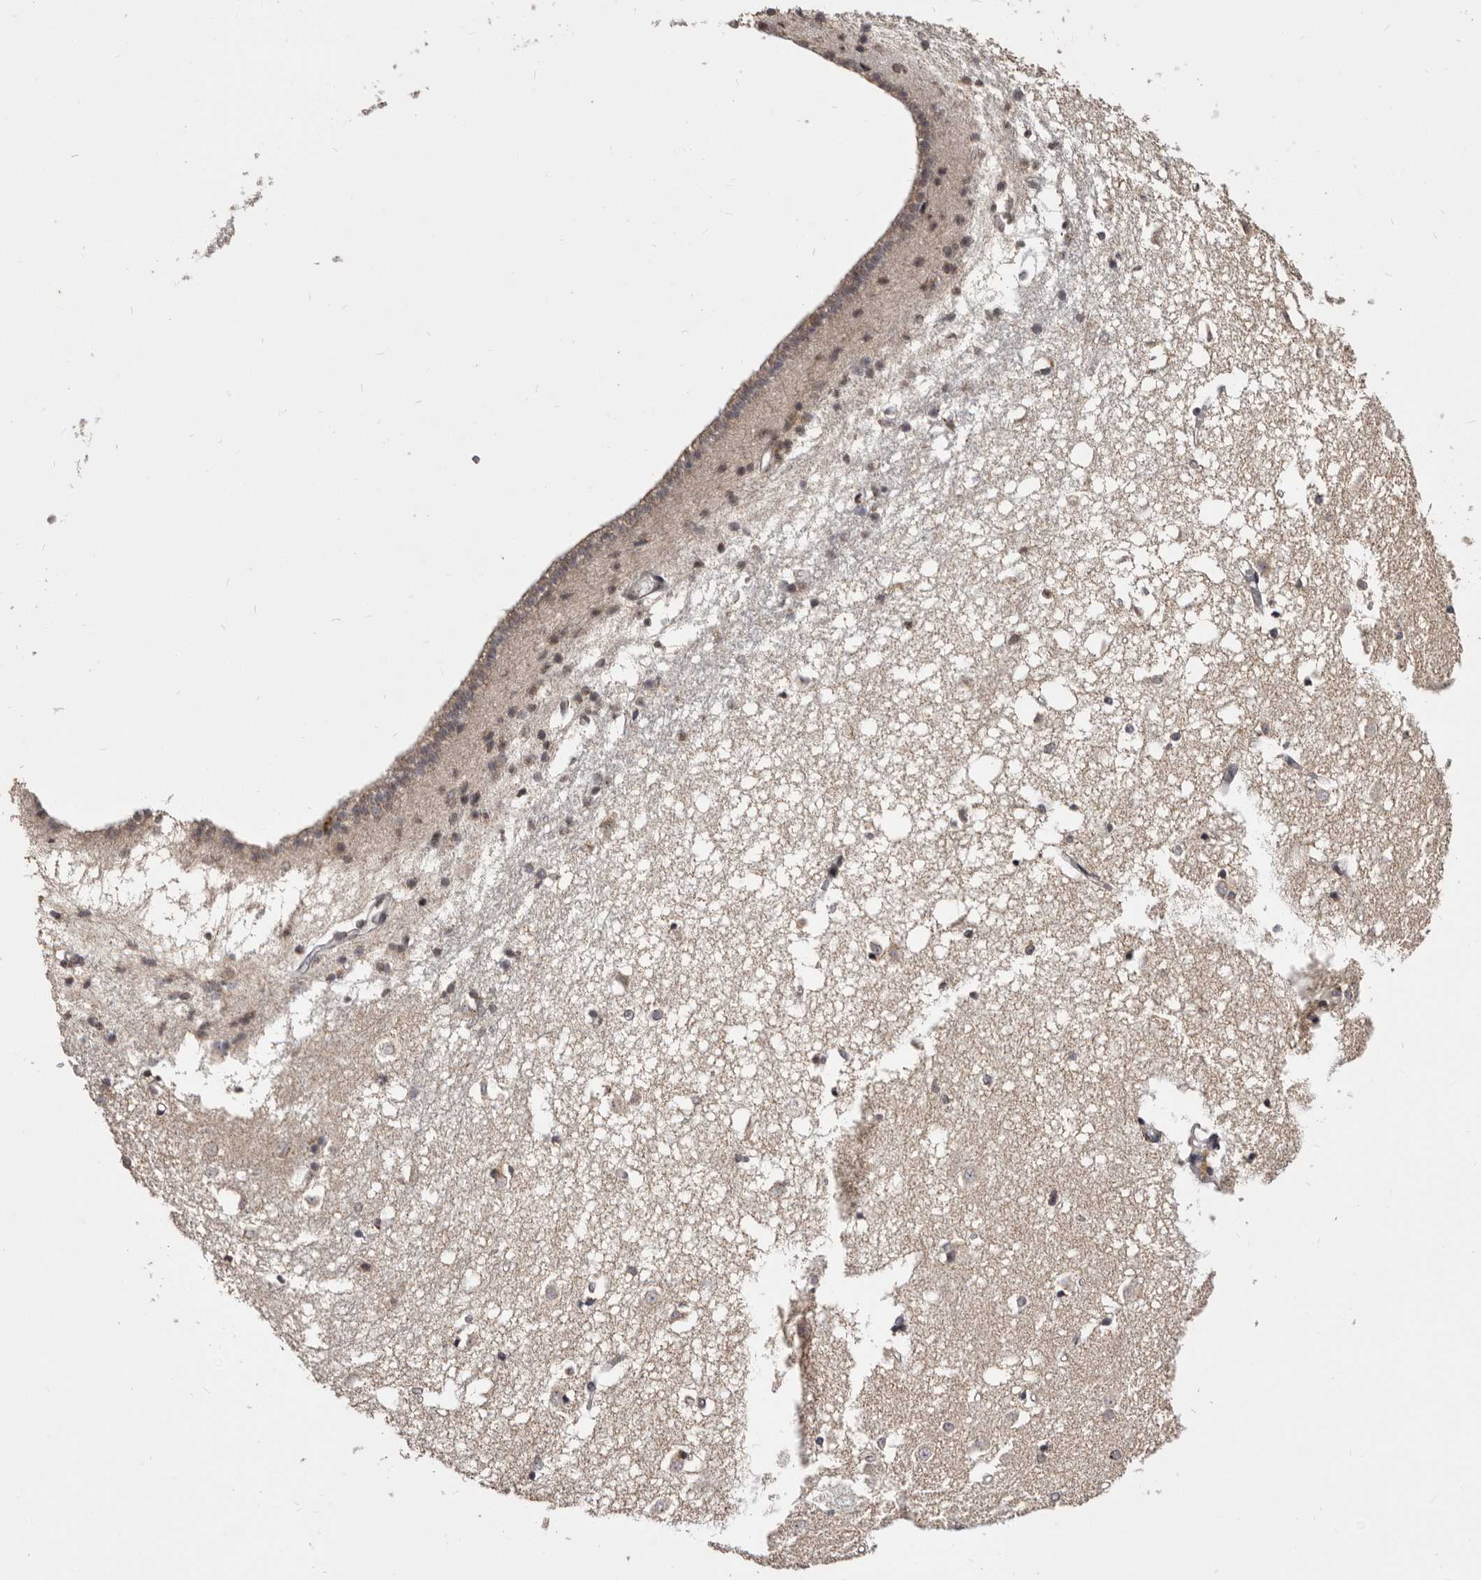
{"staining": {"intensity": "moderate", "quantity": "<25%", "location": "cytoplasmic/membranous"}, "tissue": "caudate", "cell_type": "Glial cells", "image_type": "normal", "snomed": [{"axis": "morphology", "description": "Normal tissue, NOS"}, {"axis": "topography", "description": "Lateral ventricle wall"}], "caption": "Benign caudate reveals moderate cytoplasmic/membranous expression in approximately <25% of glial cells, visualized by immunohistochemistry.", "gene": "THUMPD1", "patient": {"sex": "male", "age": 45}}